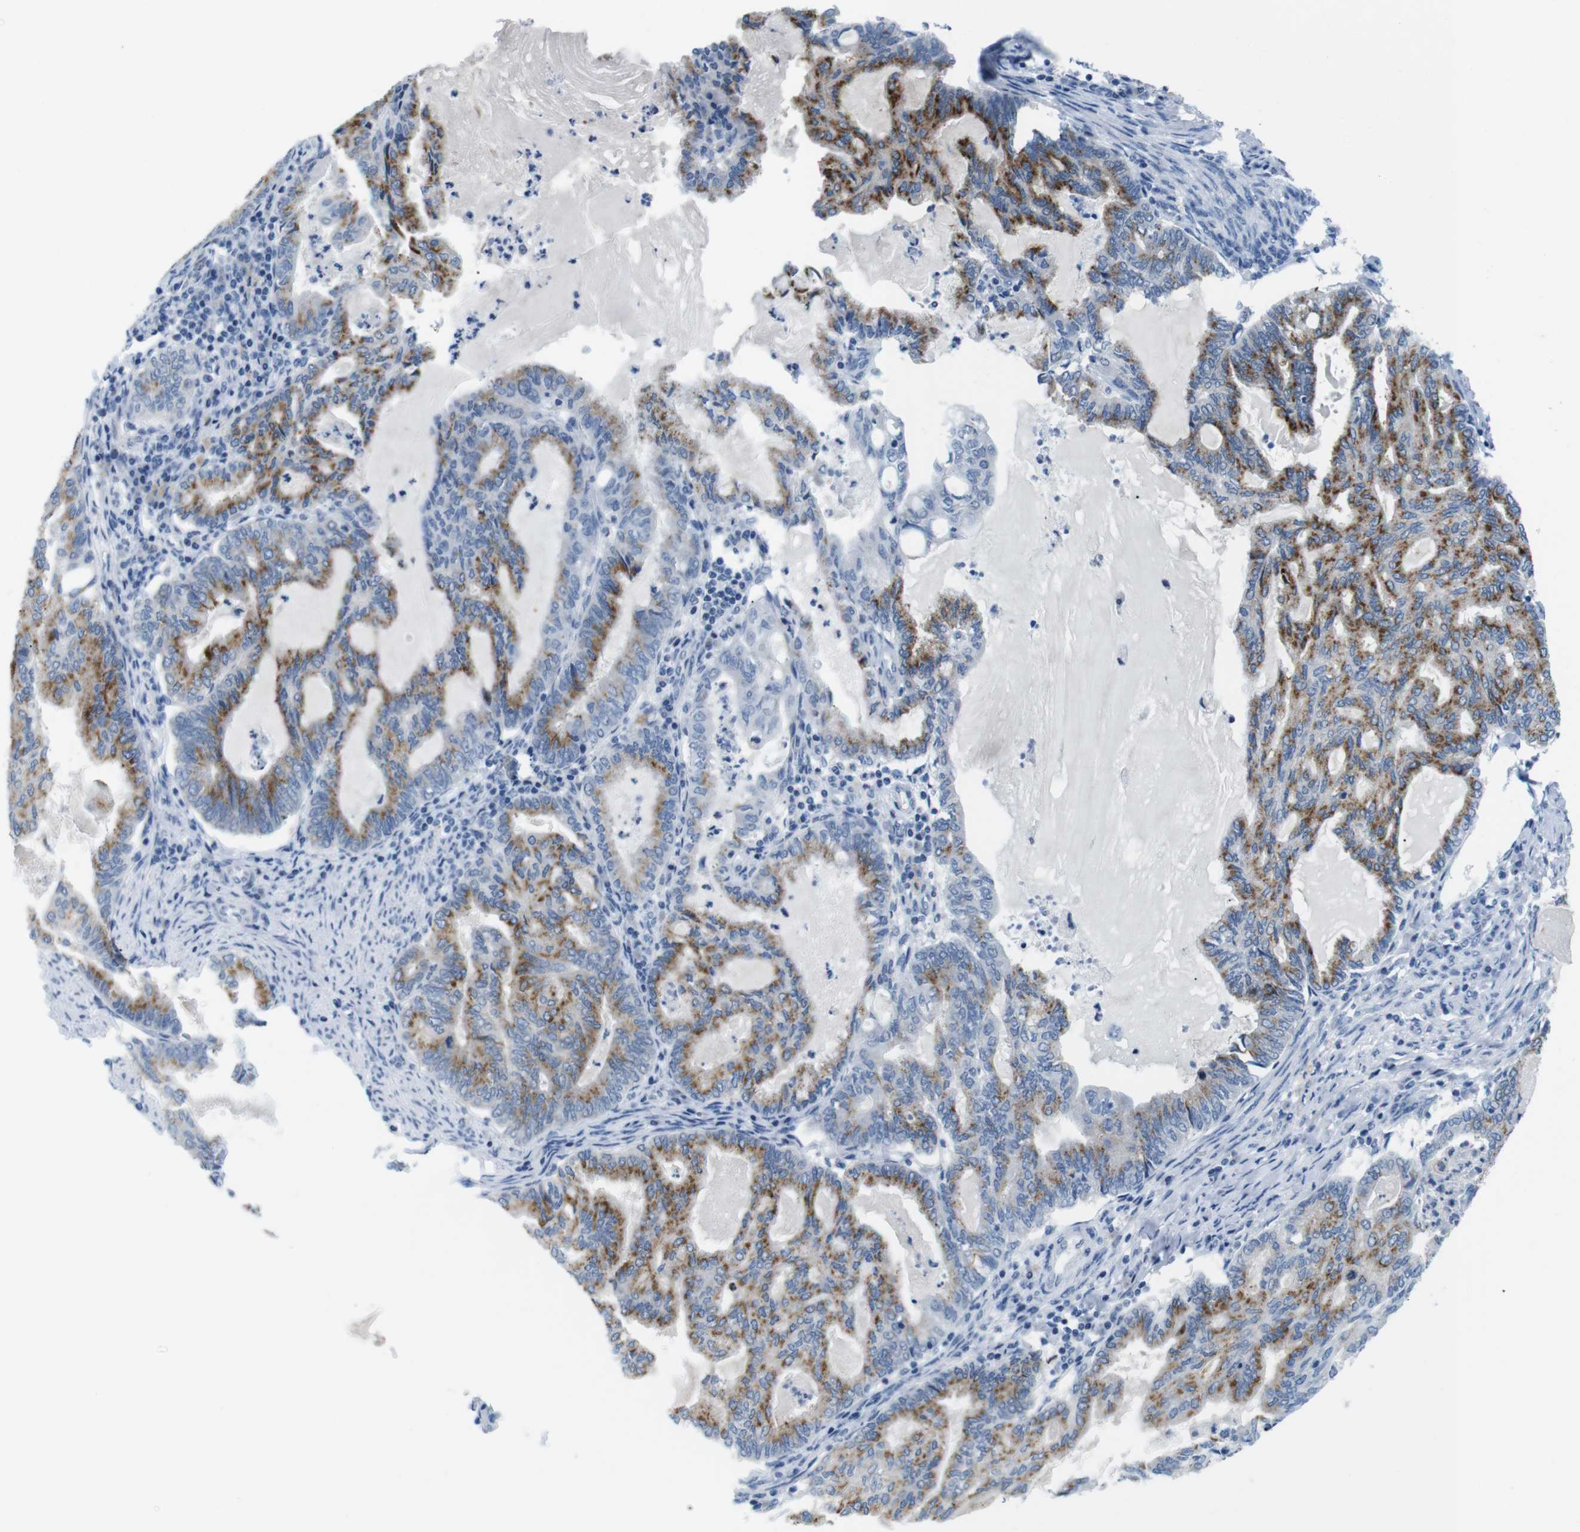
{"staining": {"intensity": "moderate", "quantity": ">75%", "location": "cytoplasmic/membranous"}, "tissue": "endometrial cancer", "cell_type": "Tumor cells", "image_type": "cancer", "snomed": [{"axis": "morphology", "description": "Adenocarcinoma, NOS"}, {"axis": "topography", "description": "Endometrium"}], "caption": "Adenocarcinoma (endometrial) stained with a protein marker exhibits moderate staining in tumor cells.", "gene": "GOLGA2", "patient": {"sex": "female", "age": 86}}